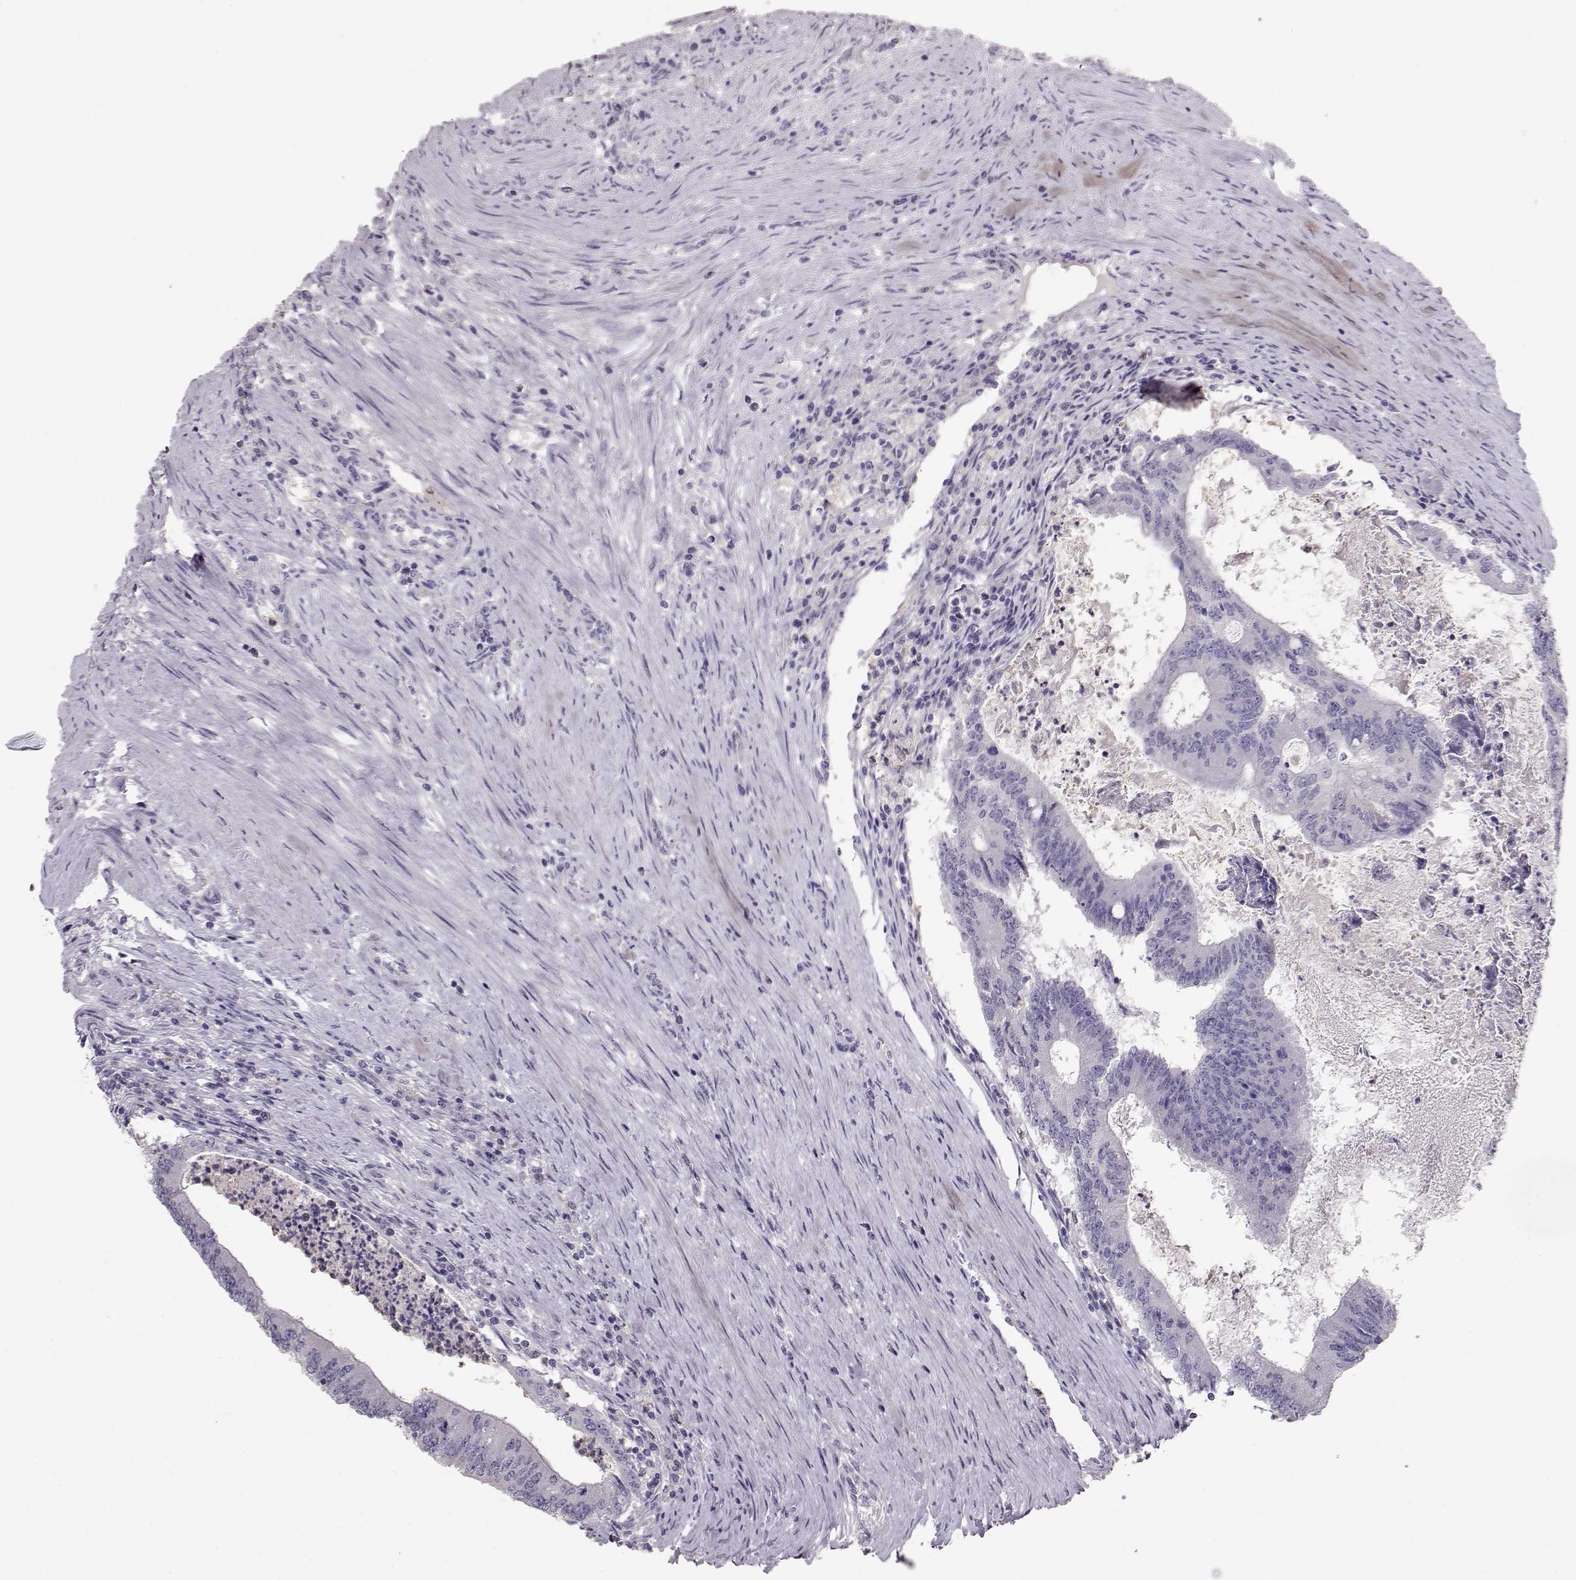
{"staining": {"intensity": "negative", "quantity": "none", "location": "none"}, "tissue": "colorectal cancer", "cell_type": "Tumor cells", "image_type": "cancer", "snomed": [{"axis": "morphology", "description": "Adenocarcinoma, NOS"}, {"axis": "topography", "description": "Colon"}], "caption": "Tumor cells show no significant expression in colorectal cancer.", "gene": "POU1F1", "patient": {"sex": "female", "age": 70}}